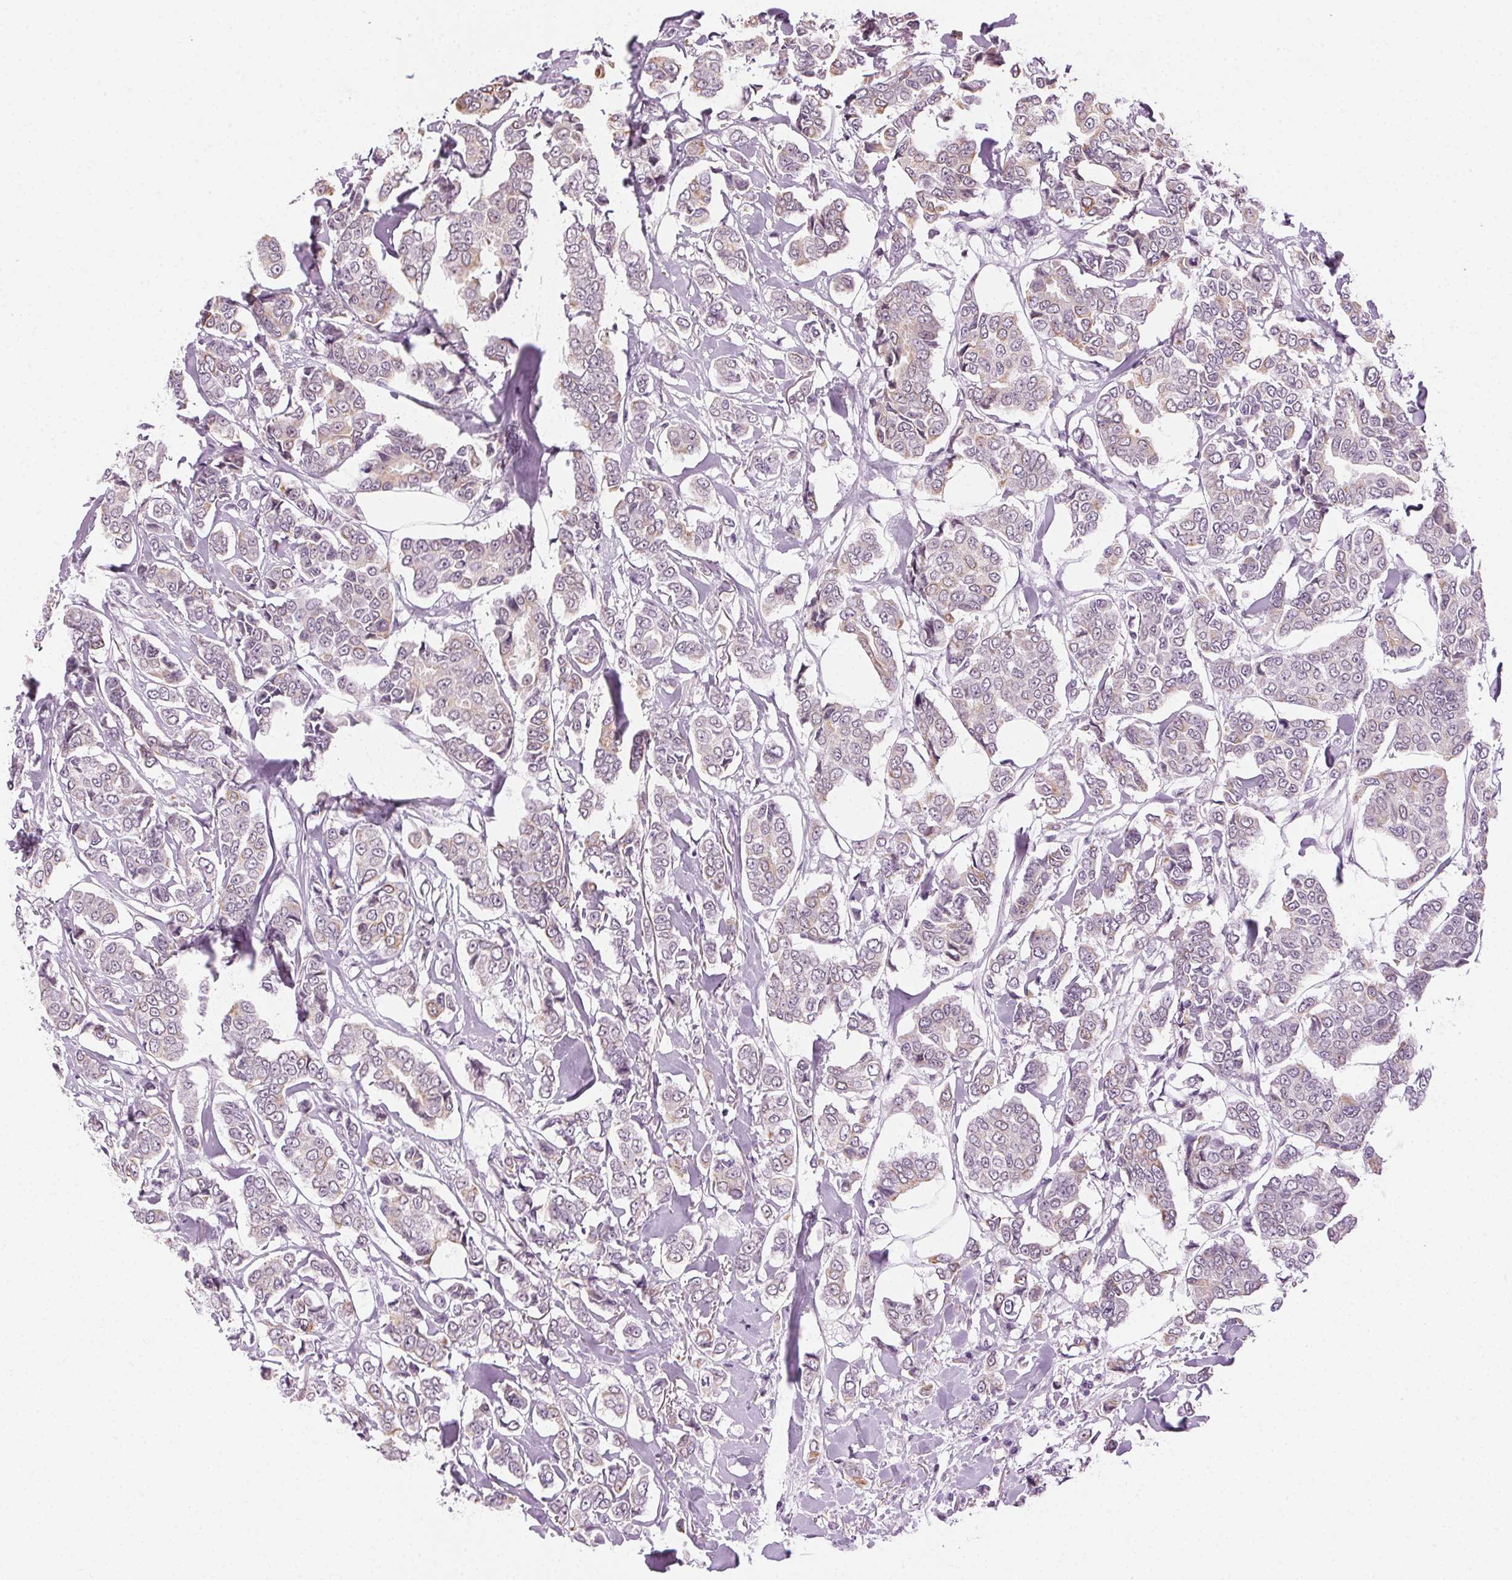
{"staining": {"intensity": "weak", "quantity": "25%-75%", "location": "cytoplasmic/membranous"}, "tissue": "breast cancer", "cell_type": "Tumor cells", "image_type": "cancer", "snomed": [{"axis": "morphology", "description": "Duct carcinoma"}, {"axis": "topography", "description": "Breast"}], "caption": "Breast intraductal carcinoma stained with a protein marker shows weak staining in tumor cells.", "gene": "AIF1L", "patient": {"sex": "female", "age": 94}}